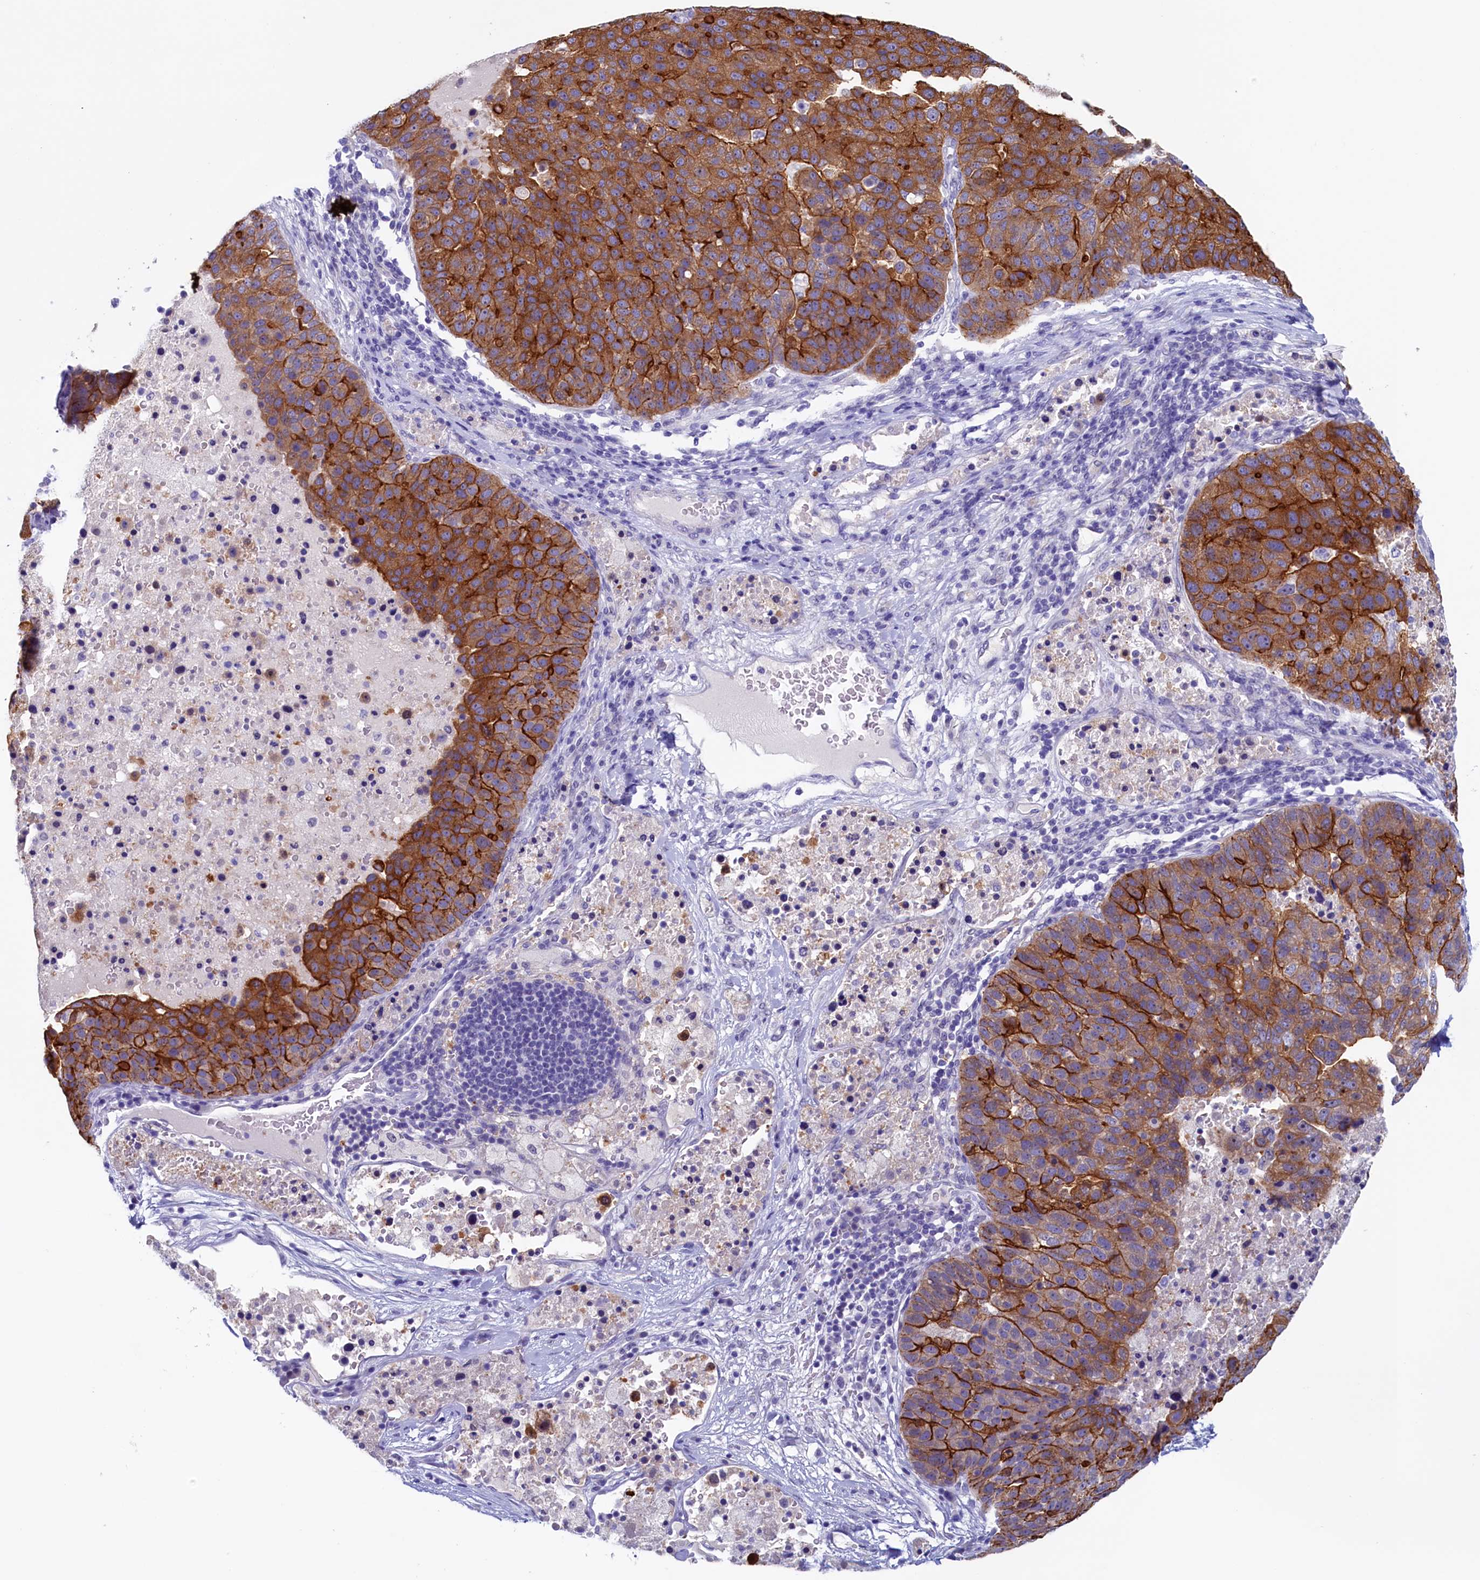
{"staining": {"intensity": "strong", "quantity": "25%-75%", "location": "cytoplasmic/membranous"}, "tissue": "pancreatic cancer", "cell_type": "Tumor cells", "image_type": "cancer", "snomed": [{"axis": "morphology", "description": "Adenocarcinoma, NOS"}, {"axis": "topography", "description": "Pancreas"}], "caption": "Brown immunohistochemical staining in human pancreatic cancer reveals strong cytoplasmic/membranous expression in about 25%-75% of tumor cells.", "gene": "PACSIN3", "patient": {"sex": "female", "age": 61}}